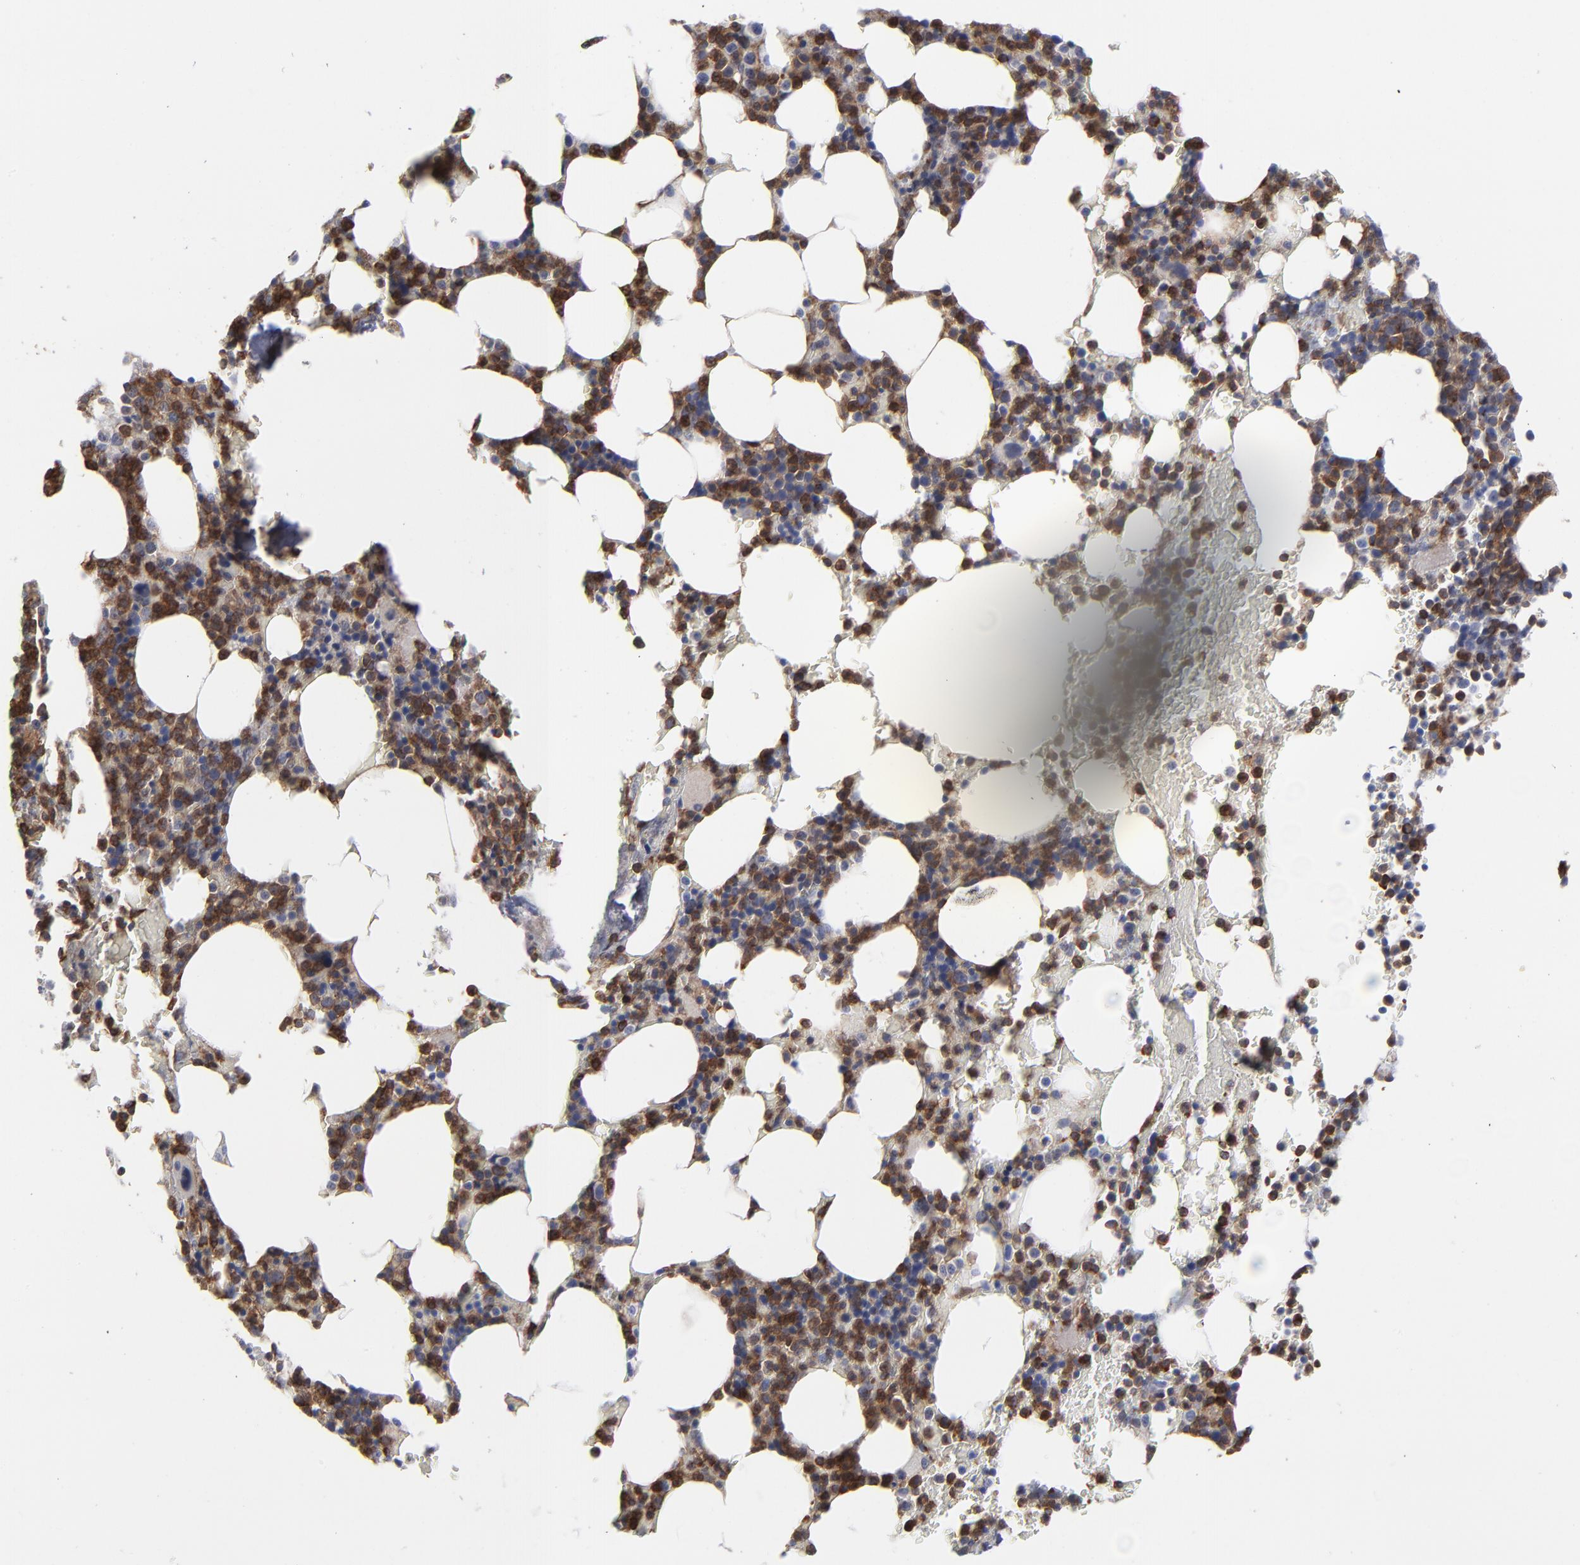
{"staining": {"intensity": "strong", "quantity": "25%-75%", "location": "cytoplasmic/membranous,nuclear"}, "tissue": "bone marrow", "cell_type": "Hematopoietic cells", "image_type": "normal", "snomed": [{"axis": "morphology", "description": "Normal tissue, NOS"}, {"axis": "topography", "description": "Bone marrow"}], "caption": "Human bone marrow stained for a protein (brown) exhibits strong cytoplasmic/membranous,nuclear positive staining in about 25%-75% of hematopoietic cells.", "gene": "MAP2K1", "patient": {"sex": "female", "age": 66}}